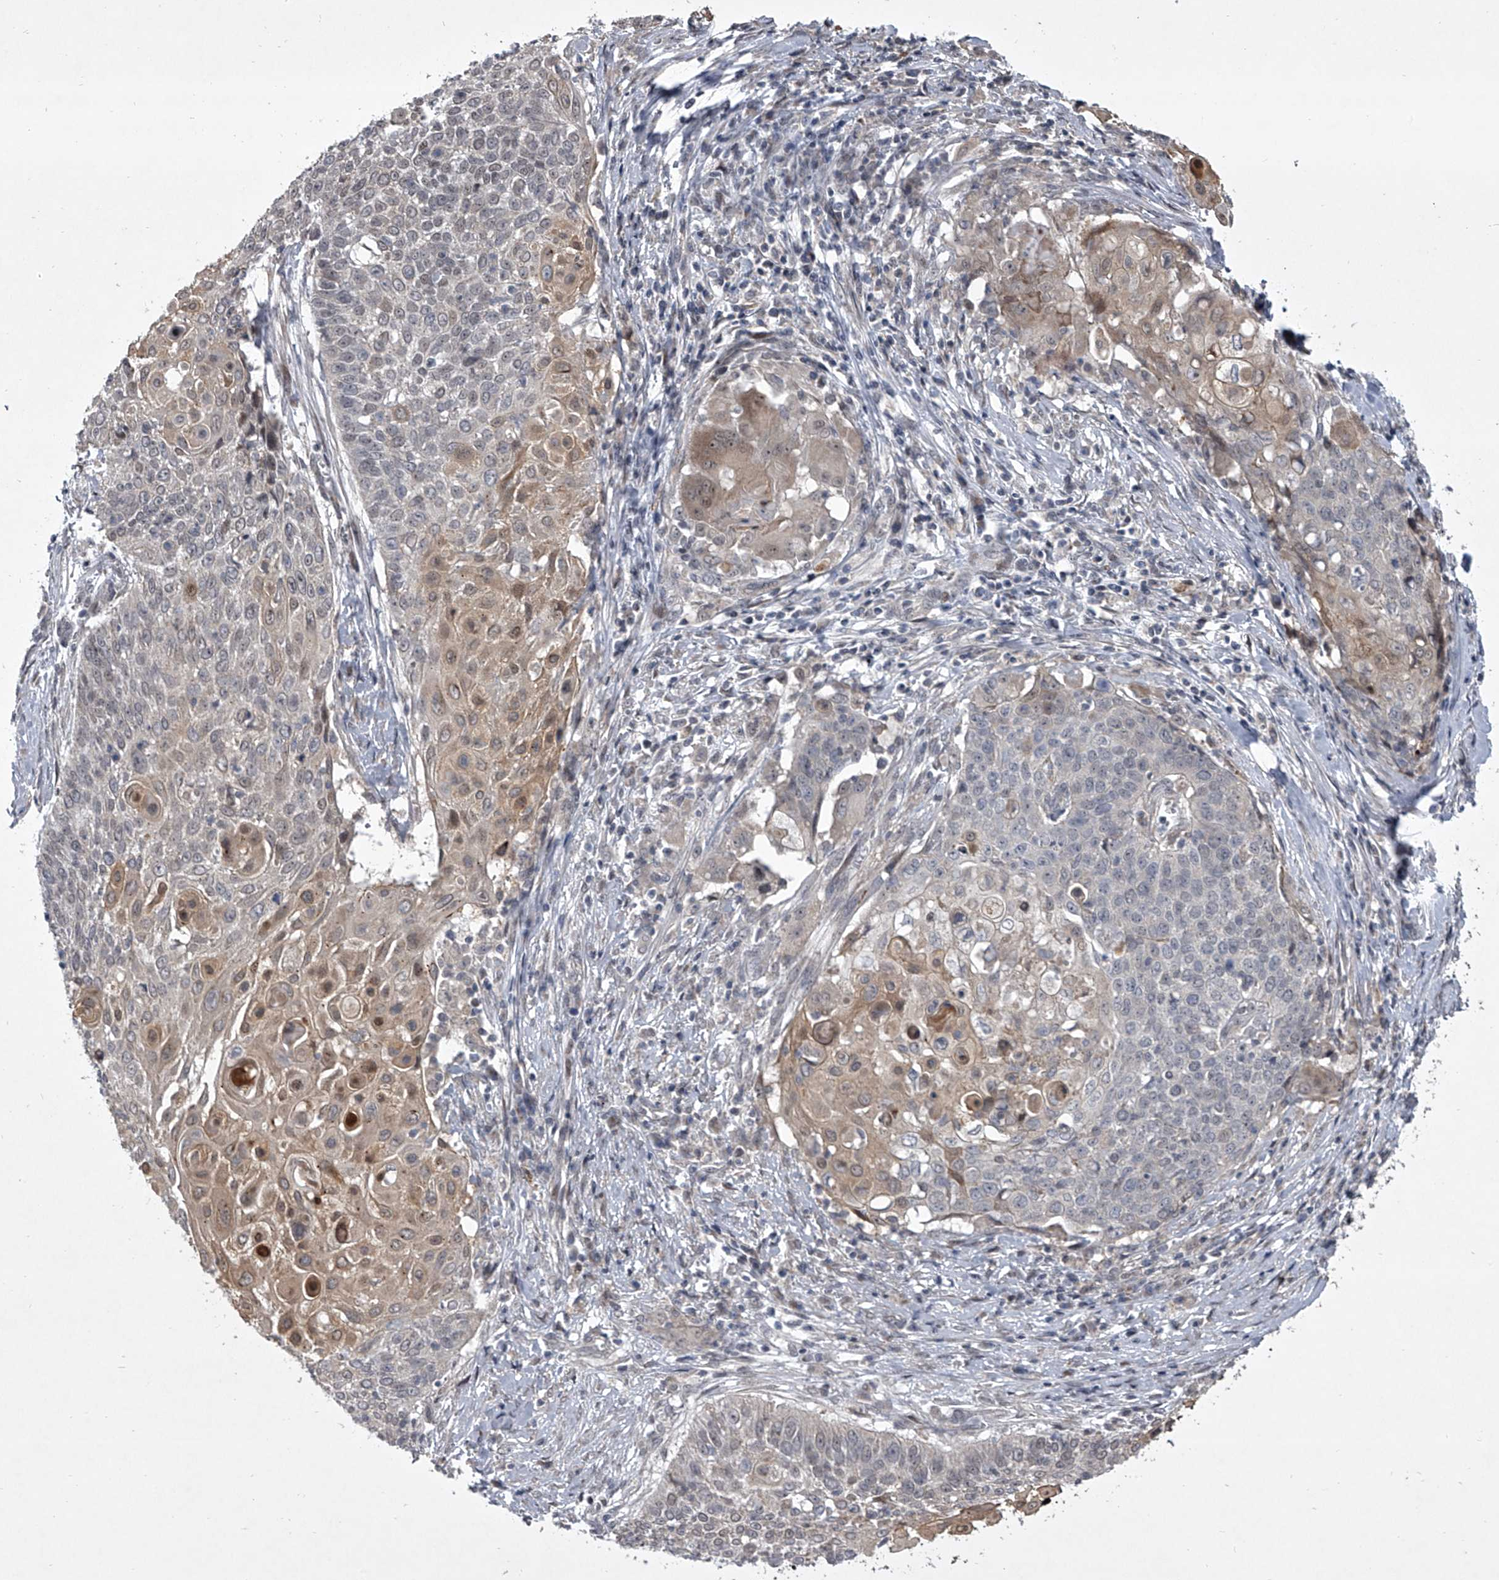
{"staining": {"intensity": "weak", "quantity": "25%-75%", "location": "cytoplasmic/membranous"}, "tissue": "cervical cancer", "cell_type": "Tumor cells", "image_type": "cancer", "snomed": [{"axis": "morphology", "description": "Squamous cell carcinoma, NOS"}, {"axis": "topography", "description": "Cervix"}], "caption": "The image demonstrates staining of cervical squamous cell carcinoma, revealing weak cytoplasmic/membranous protein staining (brown color) within tumor cells.", "gene": "HEATR6", "patient": {"sex": "female", "age": 39}}